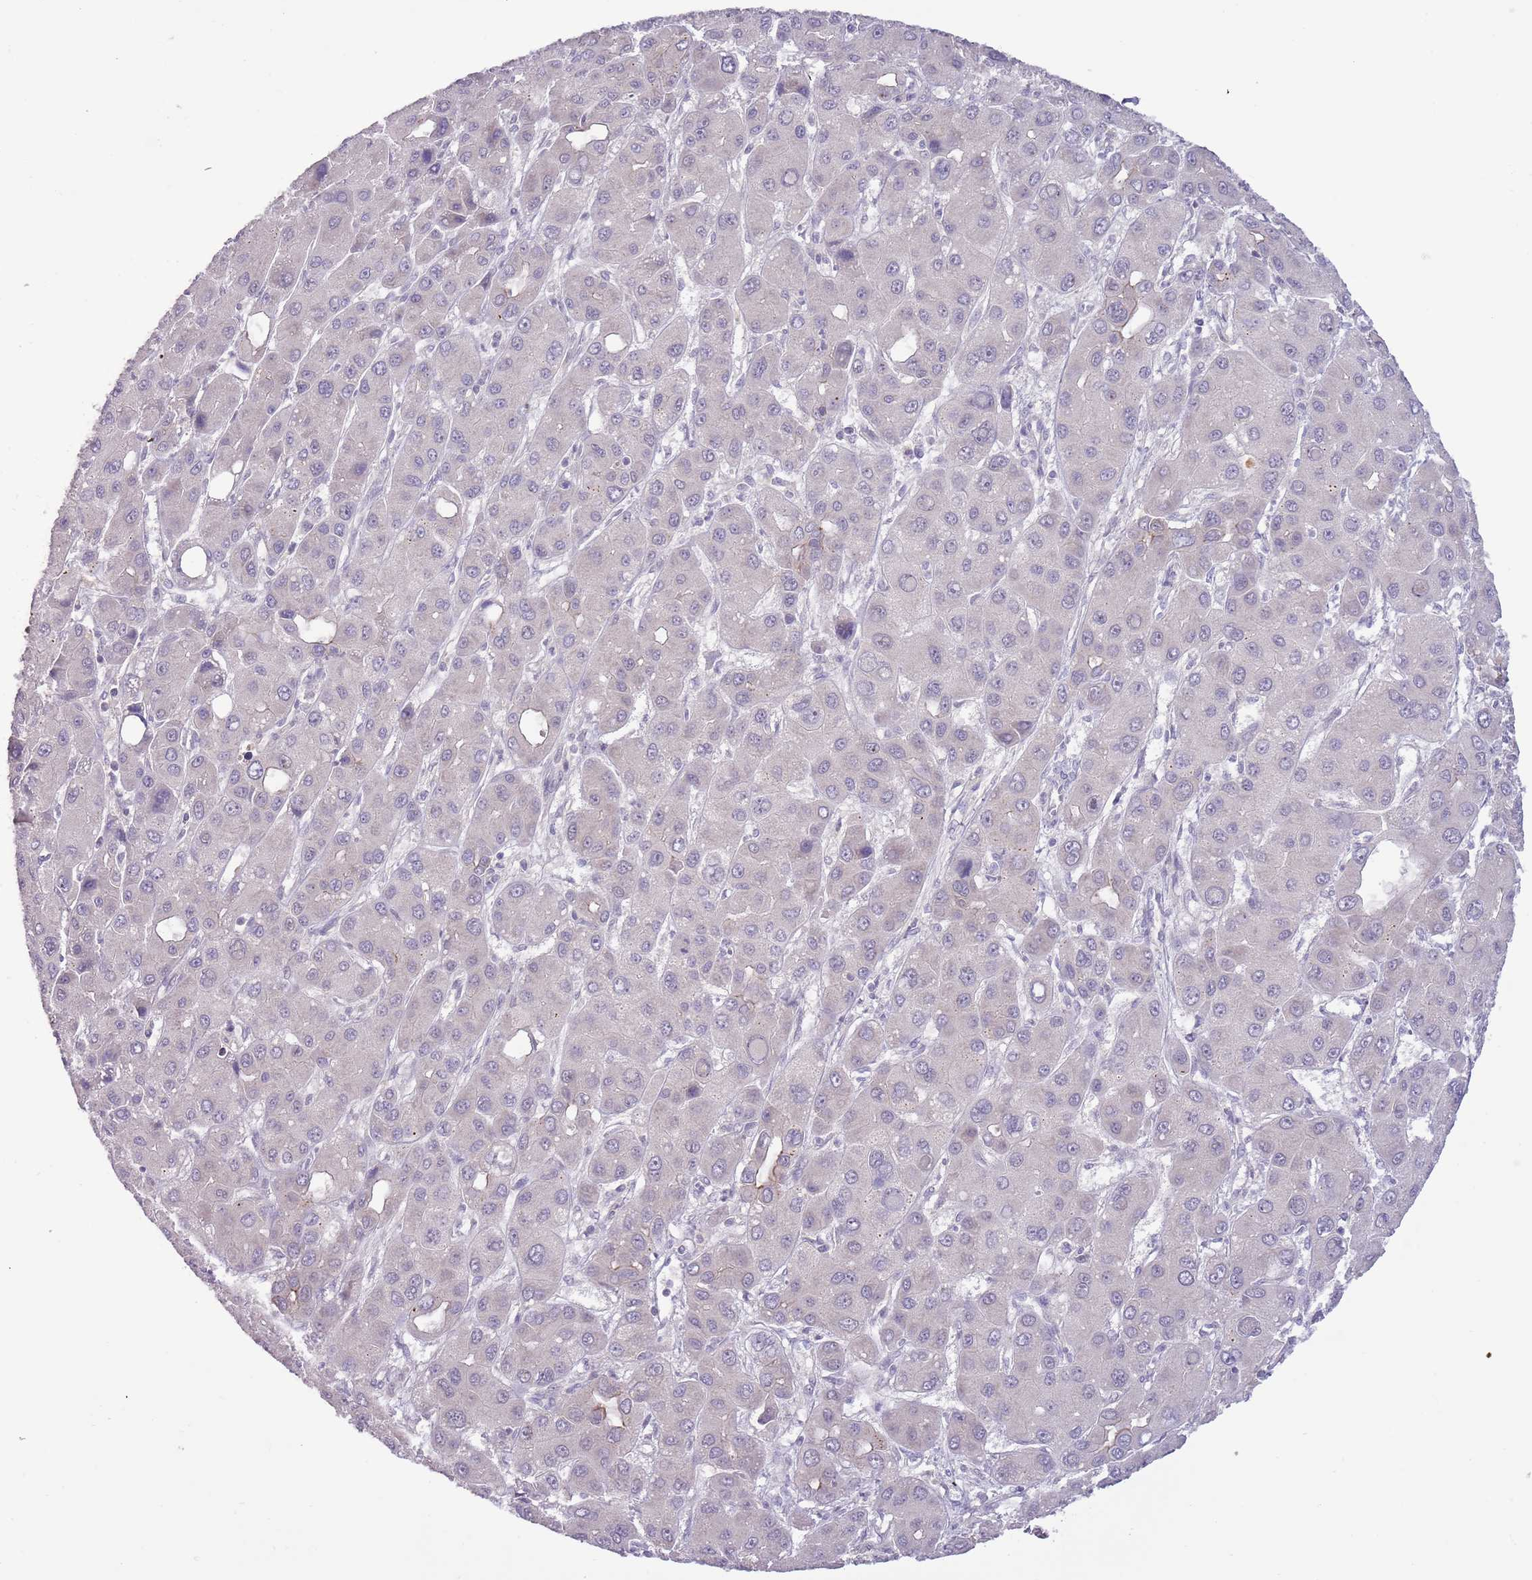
{"staining": {"intensity": "negative", "quantity": "none", "location": "none"}, "tissue": "liver cancer", "cell_type": "Tumor cells", "image_type": "cancer", "snomed": [{"axis": "morphology", "description": "Carcinoma, Hepatocellular, NOS"}, {"axis": "topography", "description": "Liver"}], "caption": "Image shows no significant protein expression in tumor cells of hepatocellular carcinoma (liver).", "gene": "SHROOM3", "patient": {"sex": "male", "age": 55}}